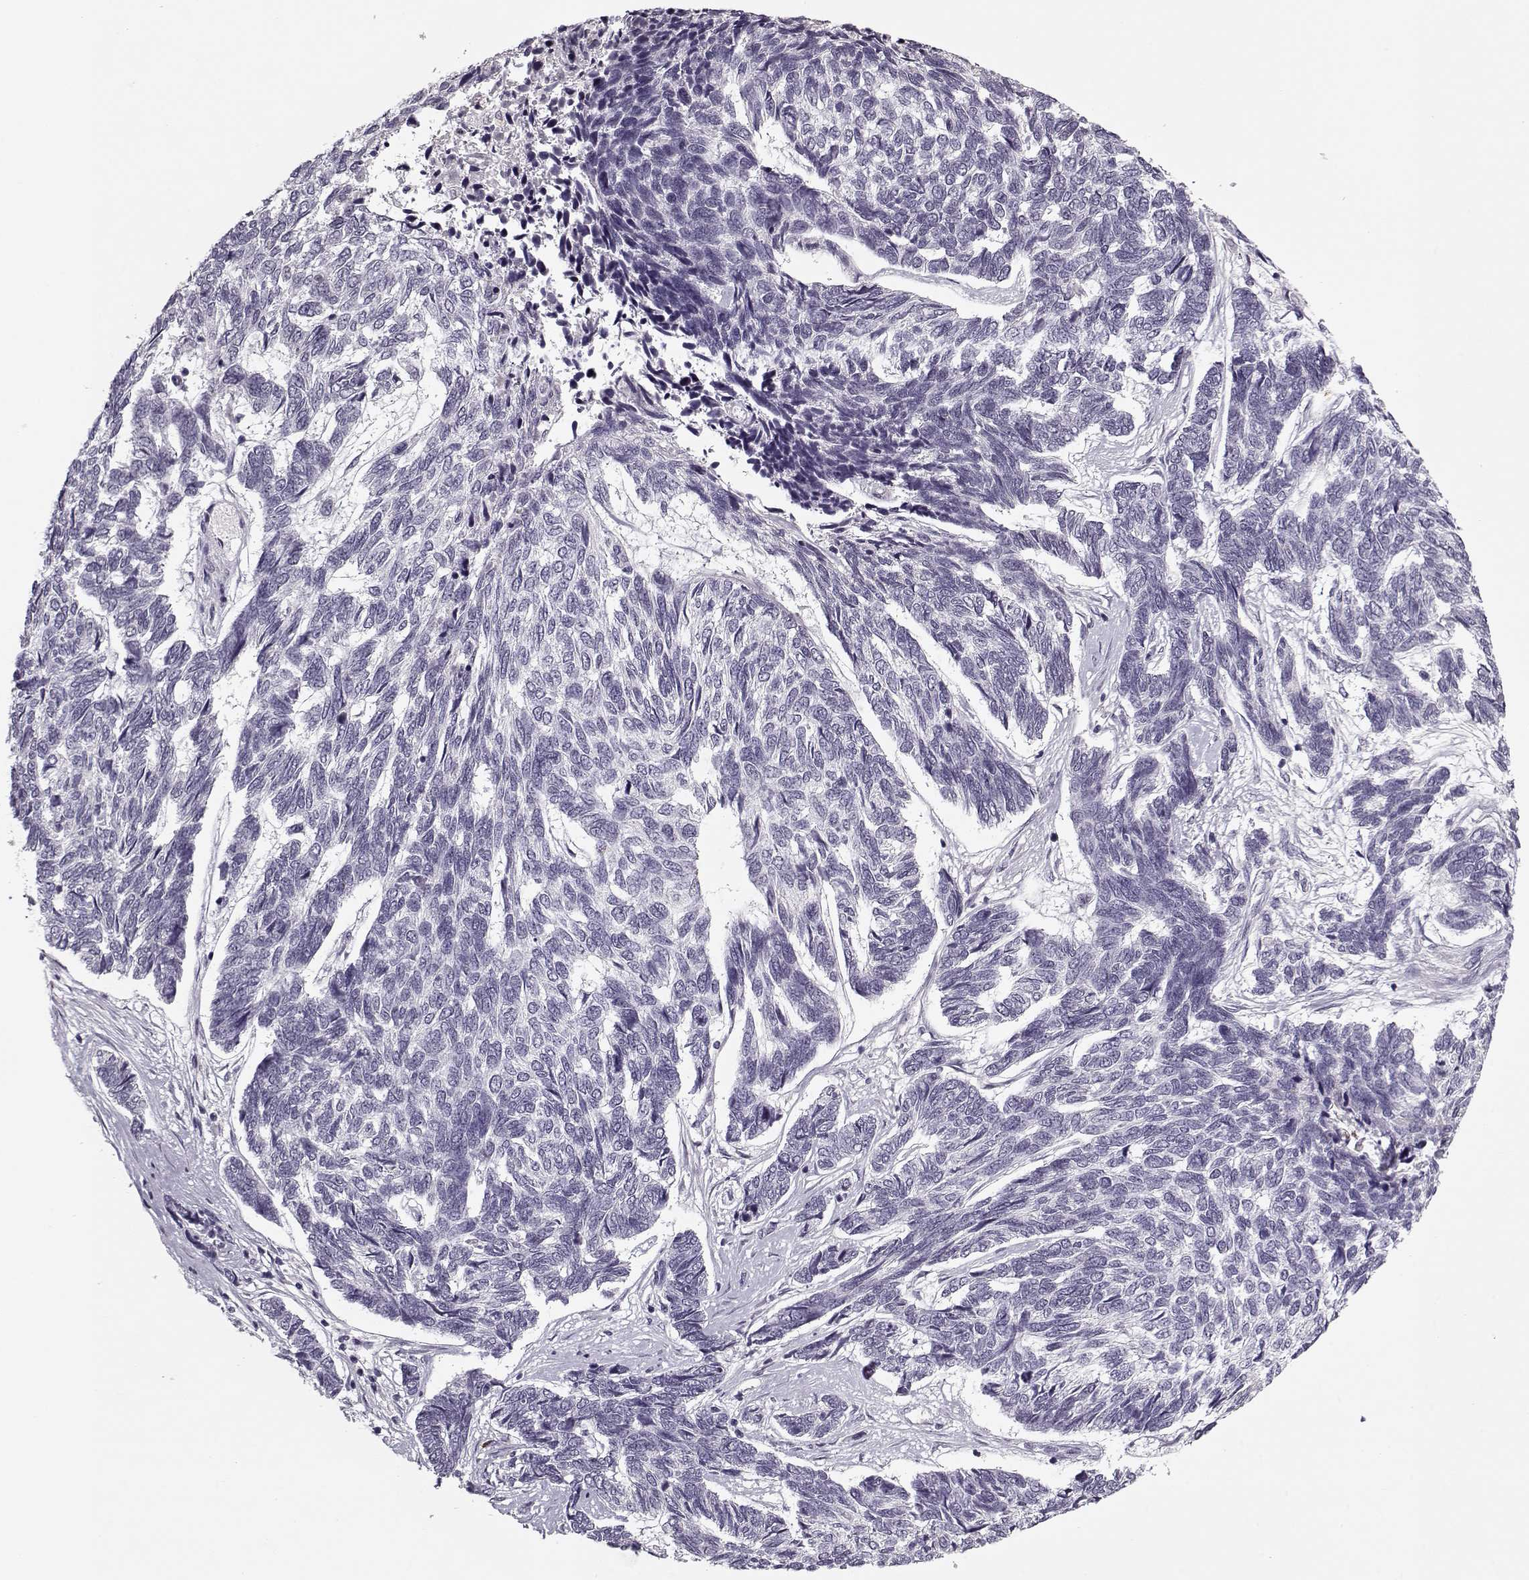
{"staining": {"intensity": "negative", "quantity": "none", "location": "none"}, "tissue": "skin cancer", "cell_type": "Tumor cells", "image_type": "cancer", "snomed": [{"axis": "morphology", "description": "Basal cell carcinoma"}, {"axis": "topography", "description": "Skin"}], "caption": "A micrograph of skin cancer (basal cell carcinoma) stained for a protein reveals no brown staining in tumor cells.", "gene": "KRT9", "patient": {"sex": "female", "age": 65}}